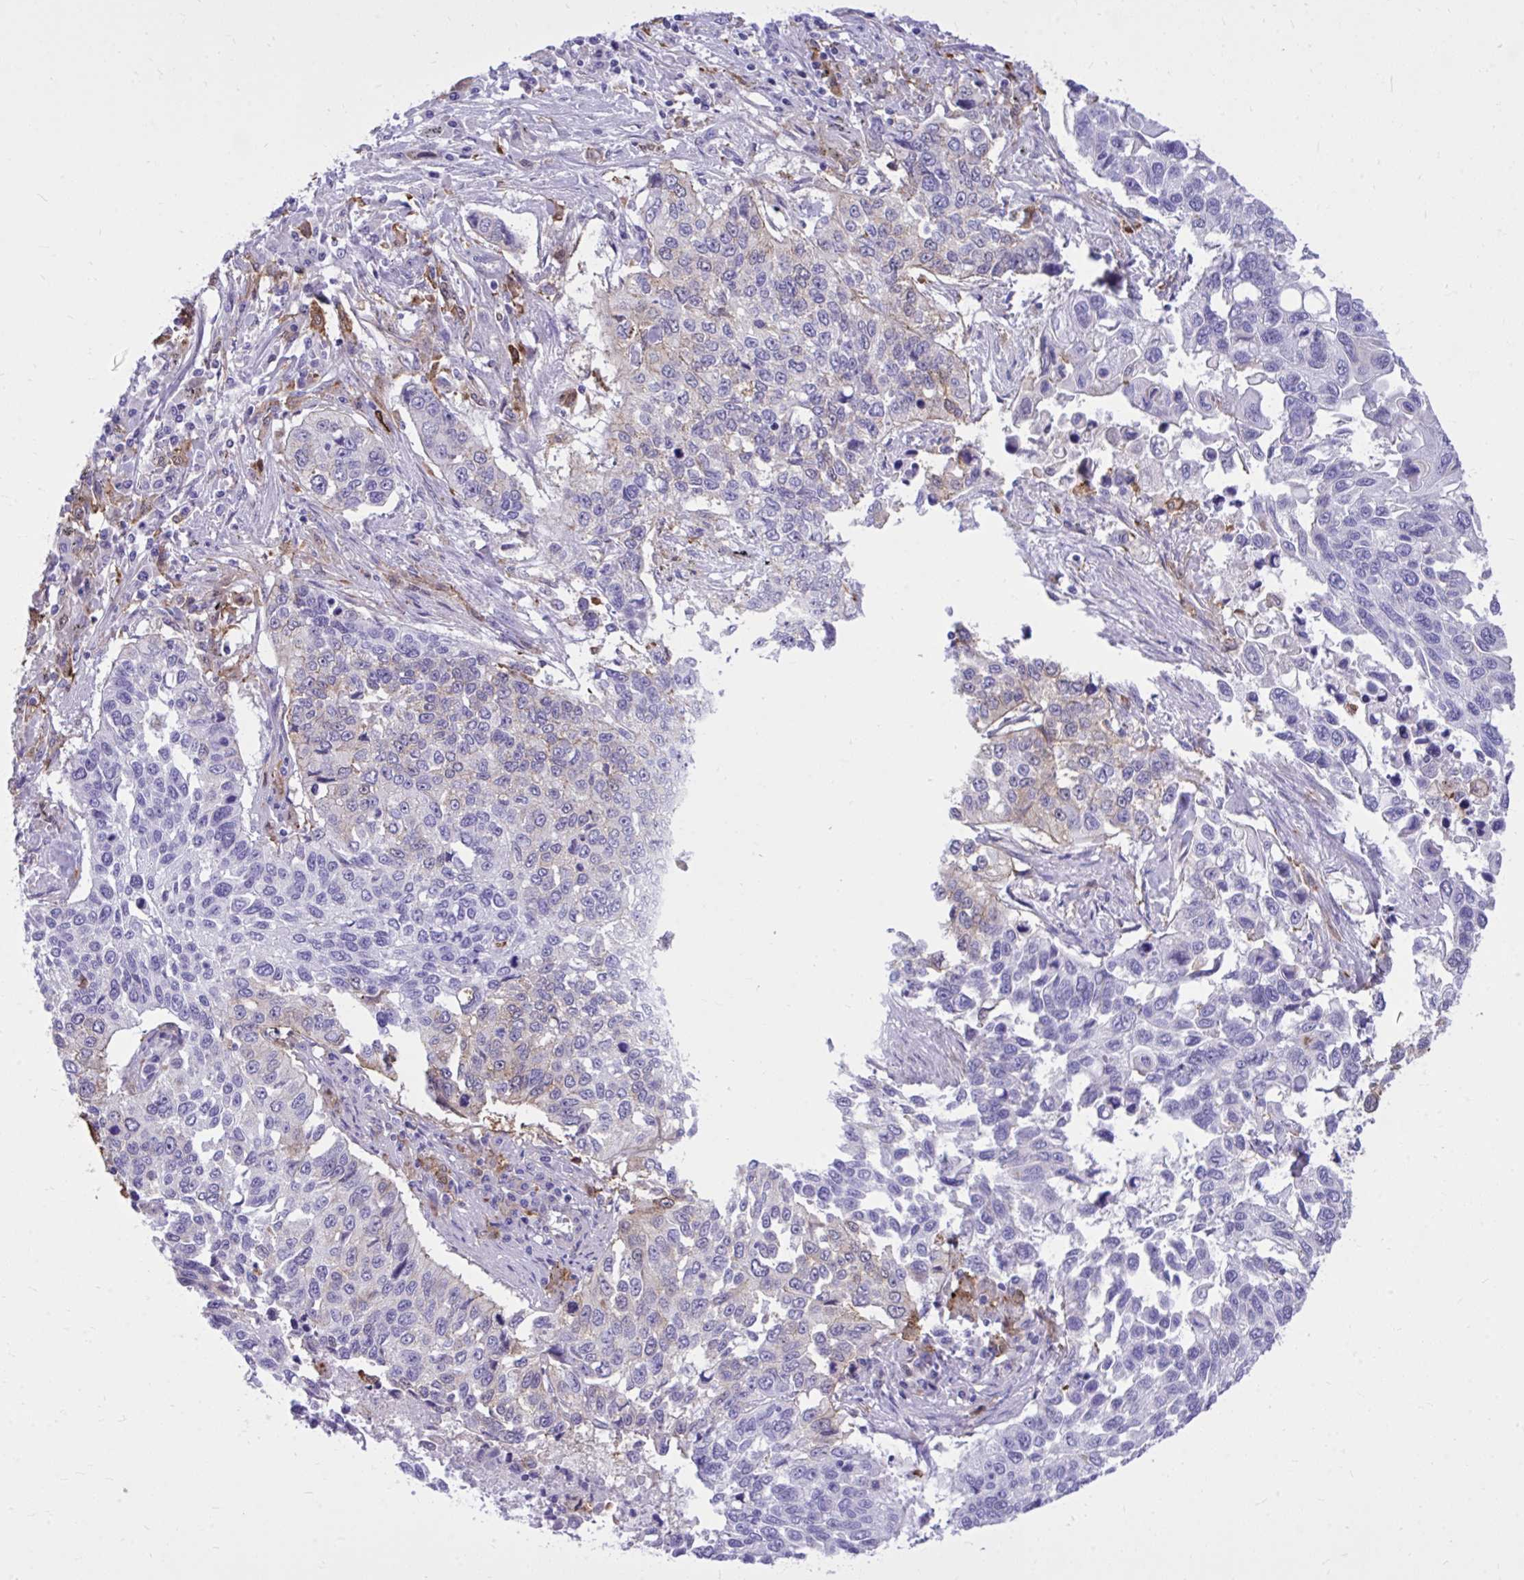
{"staining": {"intensity": "weak", "quantity": "<25%", "location": "cytoplasmic/membranous"}, "tissue": "lung cancer", "cell_type": "Tumor cells", "image_type": "cancer", "snomed": [{"axis": "morphology", "description": "Squamous cell carcinoma, NOS"}, {"axis": "topography", "description": "Lung"}], "caption": "Tumor cells are negative for protein expression in human squamous cell carcinoma (lung).", "gene": "TLR7", "patient": {"sex": "male", "age": 62}}